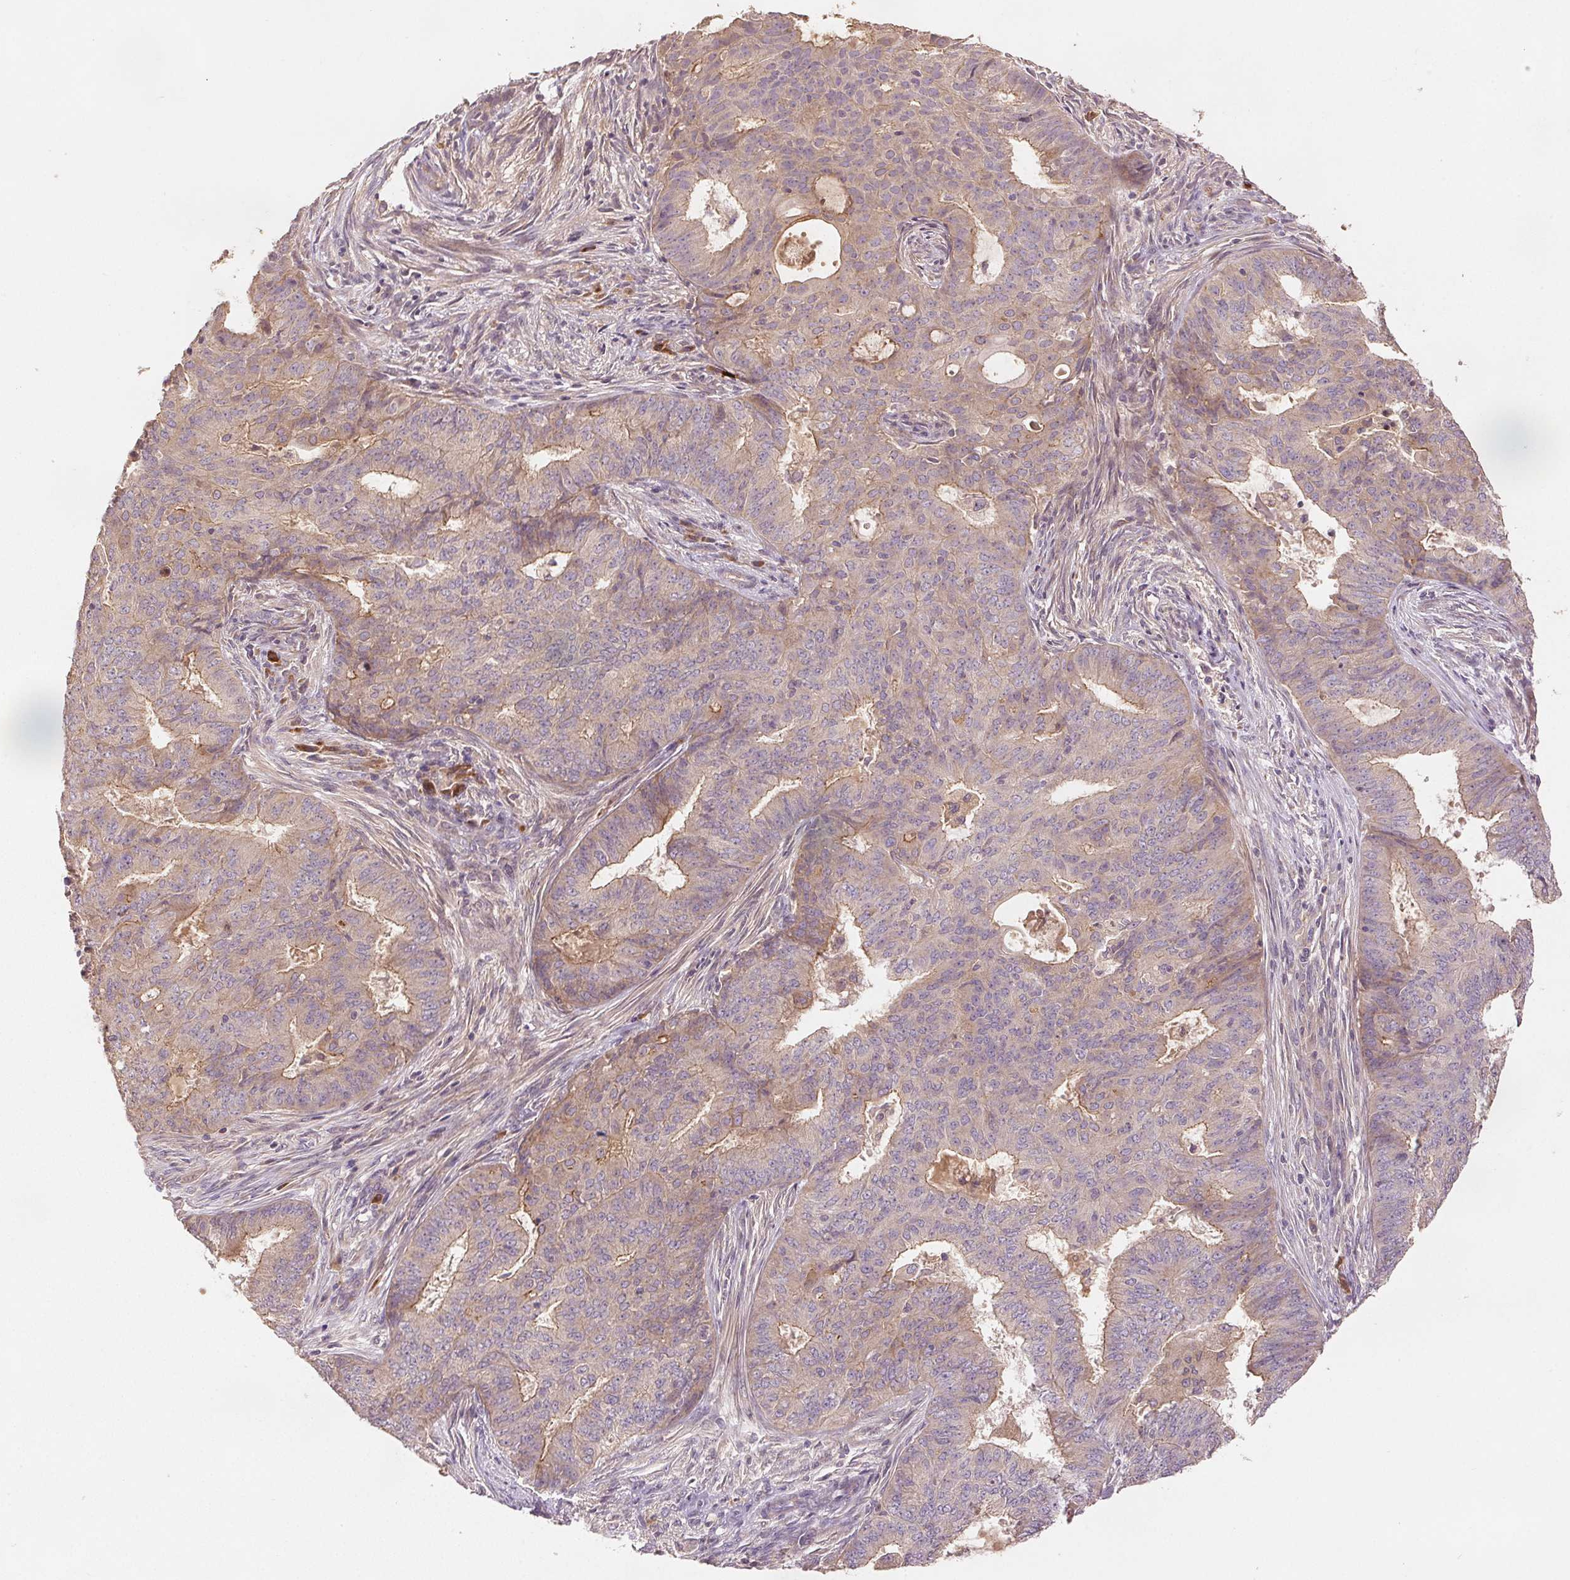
{"staining": {"intensity": "weak", "quantity": "<25%", "location": "cytoplasmic/membranous"}, "tissue": "endometrial cancer", "cell_type": "Tumor cells", "image_type": "cancer", "snomed": [{"axis": "morphology", "description": "Adenocarcinoma, NOS"}, {"axis": "topography", "description": "Endometrium"}], "caption": "Immunohistochemistry photomicrograph of neoplastic tissue: endometrial cancer stained with DAB (3,3'-diaminobenzidine) exhibits no significant protein positivity in tumor cells. (Stains: DAB immunohistochemistry (IHC) with hematoxylin counter stain, Microscopy: brightfield microscopy at high magnification).", "gene": "YIF1B", "patient": {"sex": "female", "age": 62}}